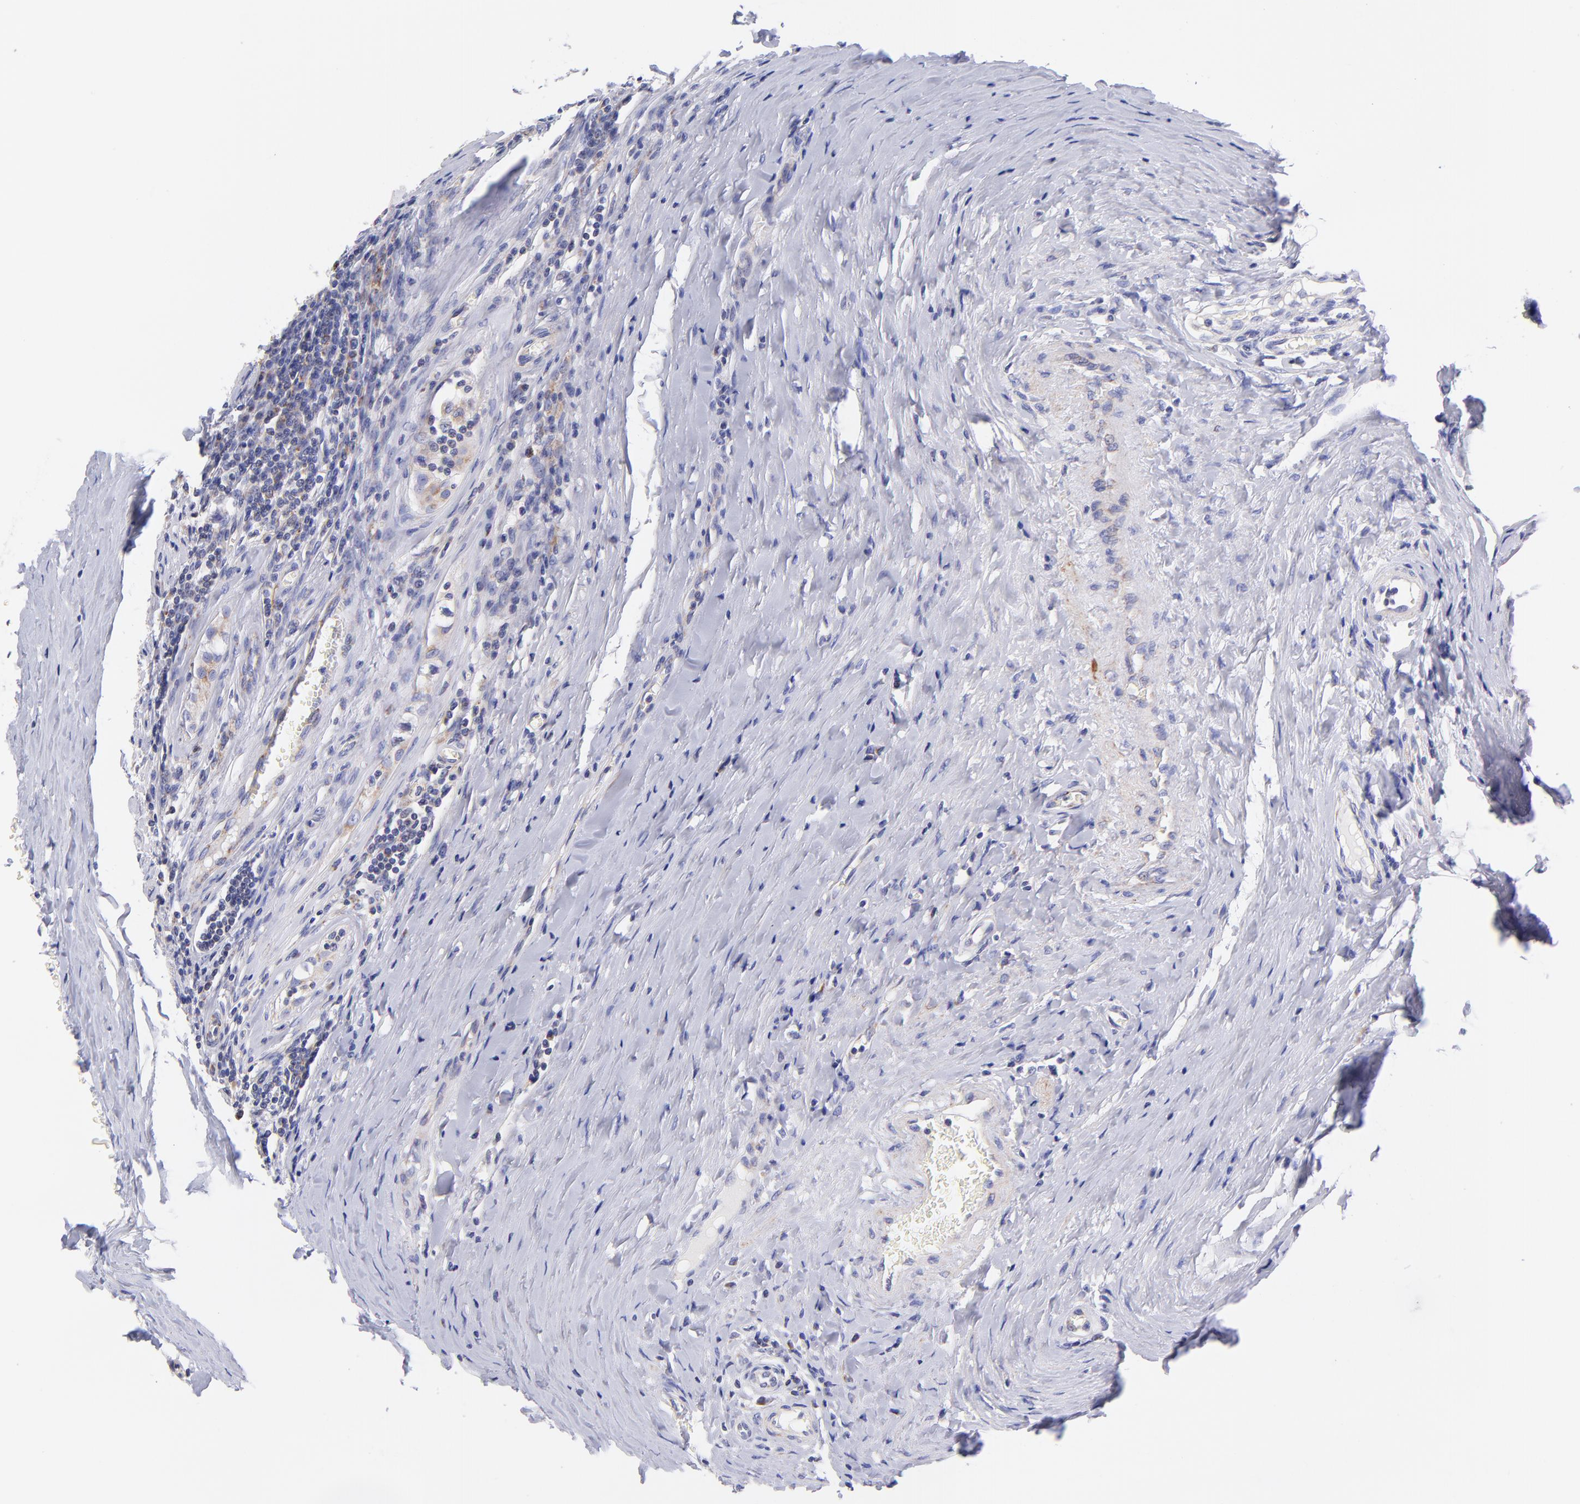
{"staining": {"intensity": "weak", "quantity": "<25%", "location": "cytoplasmic/membranous"}, "tissue": "testis cancer", "cell_type": "Tumor cells", "image_type": "cancer", "snomed": [{"axis": "morphology", "description": "Seminoma, NOS"}, {"axis": "topography", "description": "Testis"}], "caption": "Photomicrograph shows no protein expression in tumor cells of testis cancer (seminoma) tissue.", "gene": "NDUFB7", "patient": {"sex": "male", "age": 24}}